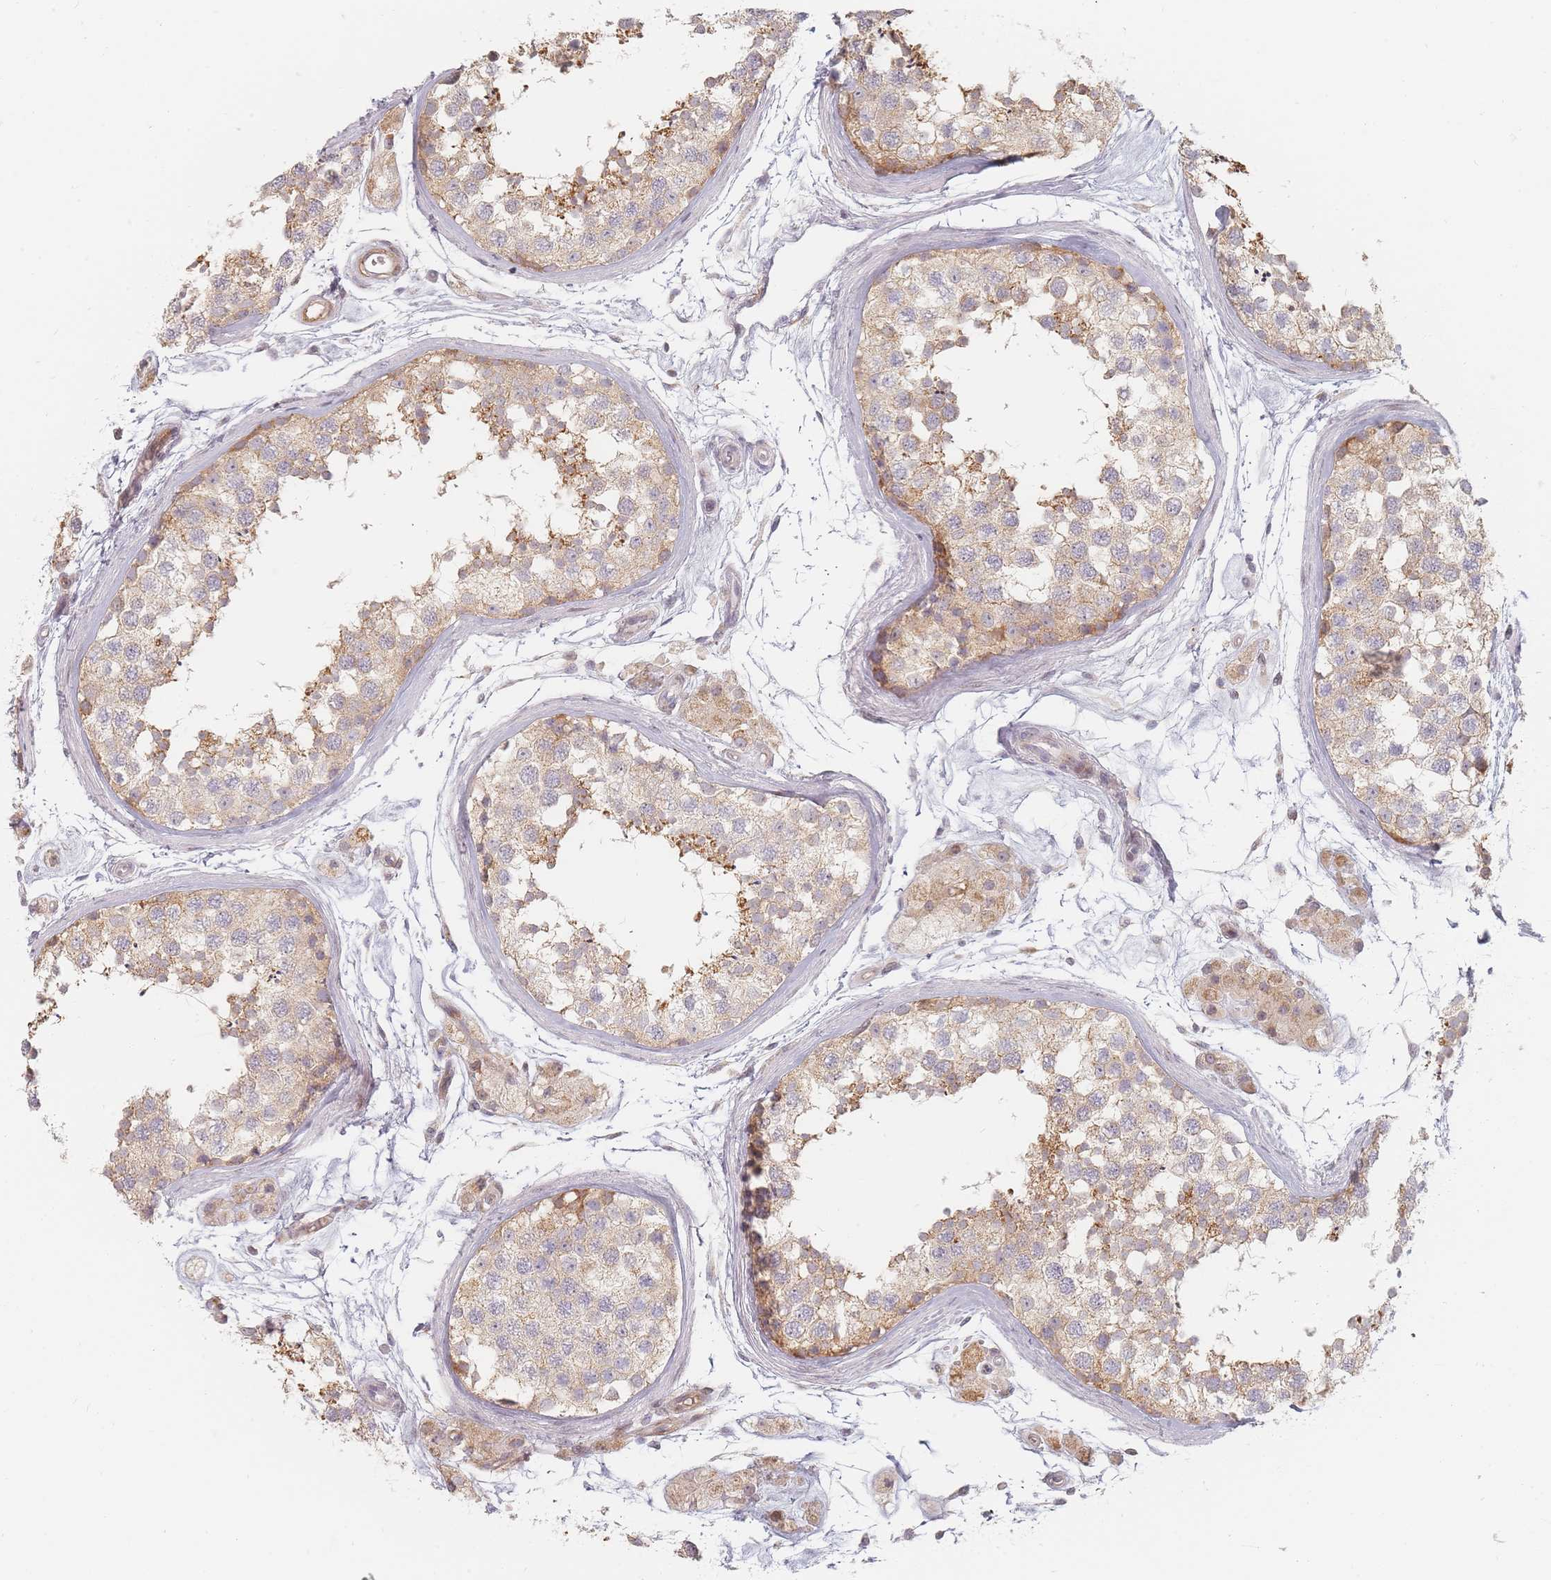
{"staining": {"intensity": "moderate", "quantity": ">75%", "location": "cytoplasmic/membranous"}, "tissue": "testis", "cell_type": "Cells in seminiferous ducts", "image_type": "normal", "snomed": [{"axis": "morphology", "description": "Normal tissue, NOS"}, {"axis": "topography", "description": "Testis"}], "caption": "Cells in seminiferous ducts exhibit medium levels of moderate cytoplasmic/membranous expression in approximately >75% of cells in benign testis.", "gene": "ZKSCAN7", "patient": {"sex": "male", "age": 56}}